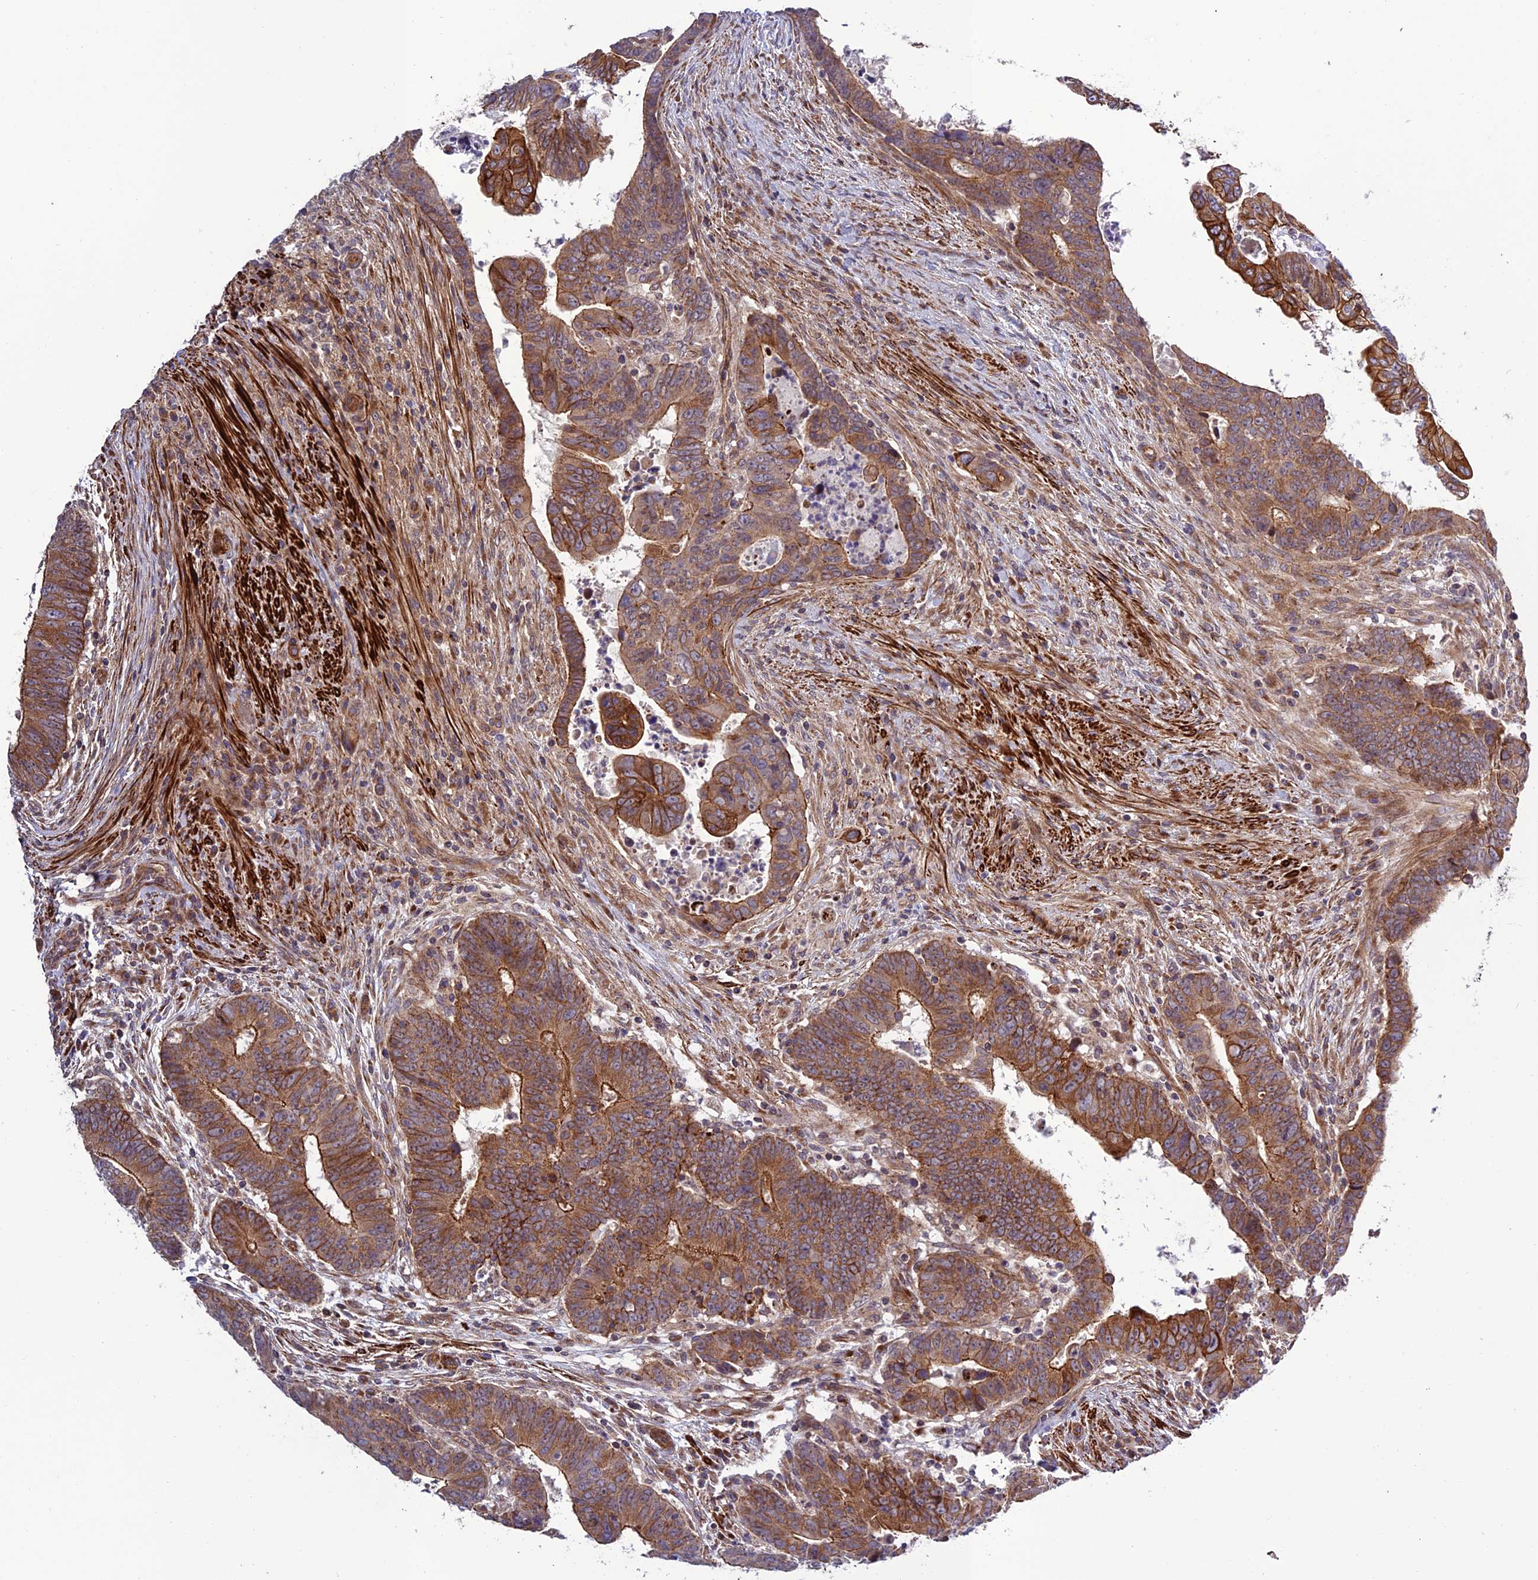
{"staining": {"intensity": "strong", "quantity": ">75%", "location": "cytoplasmic/membranous"}, "tissue": "colorectal cancer", "cell_type": "Tumor cells", "image_type": "cancer", "snomed": [{"axis": "morphology", "description": "Normal tissue, NOS"}, {"axis": "morphology", "description": "Adenocarcinoma, NOS"}, {"axis": "topography", "description": "Rectum"}], "caption": "Human colorectal adenocarcinoma stained with a protein marker reveals strong staining in tumor cells.", "gene": "TNIP3", "patient": {"sex": "female", "age": 65}}